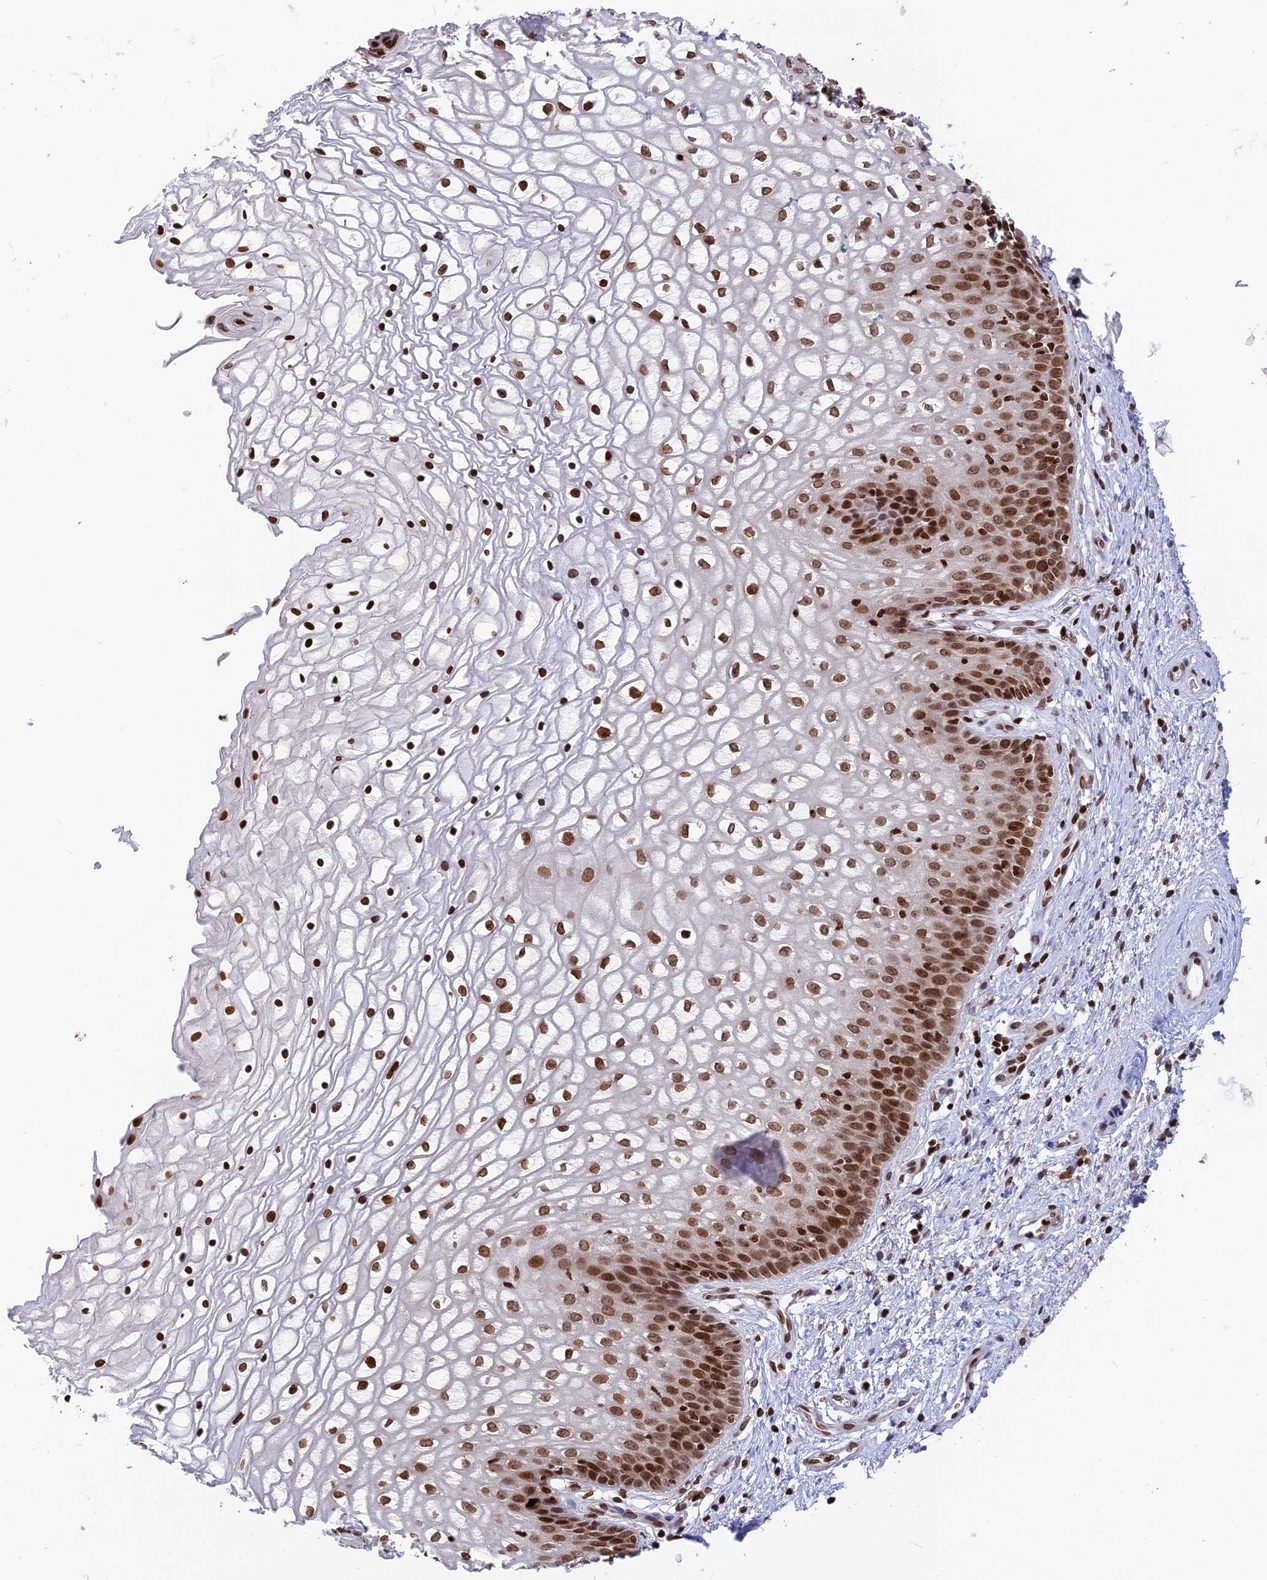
{"staining": {"intensity": "strong", "quantity": ">75%", "location": "nuclear"}, "tissue": "vagina", "cell_type": "Squamous epithelial cells", "image_type": "normal", "snomed": [{"axis": "morphology", "description": "Normal tissue, NOS"}, {"axis": "topography", "description": "Vagina"}], "caption": "A histopathology image of vagina stained for a protein displays strong nuclear brown staining in squamous epithelial cells.", "gene": "TET2", "patient": {"sex": "female", "age": 34}}